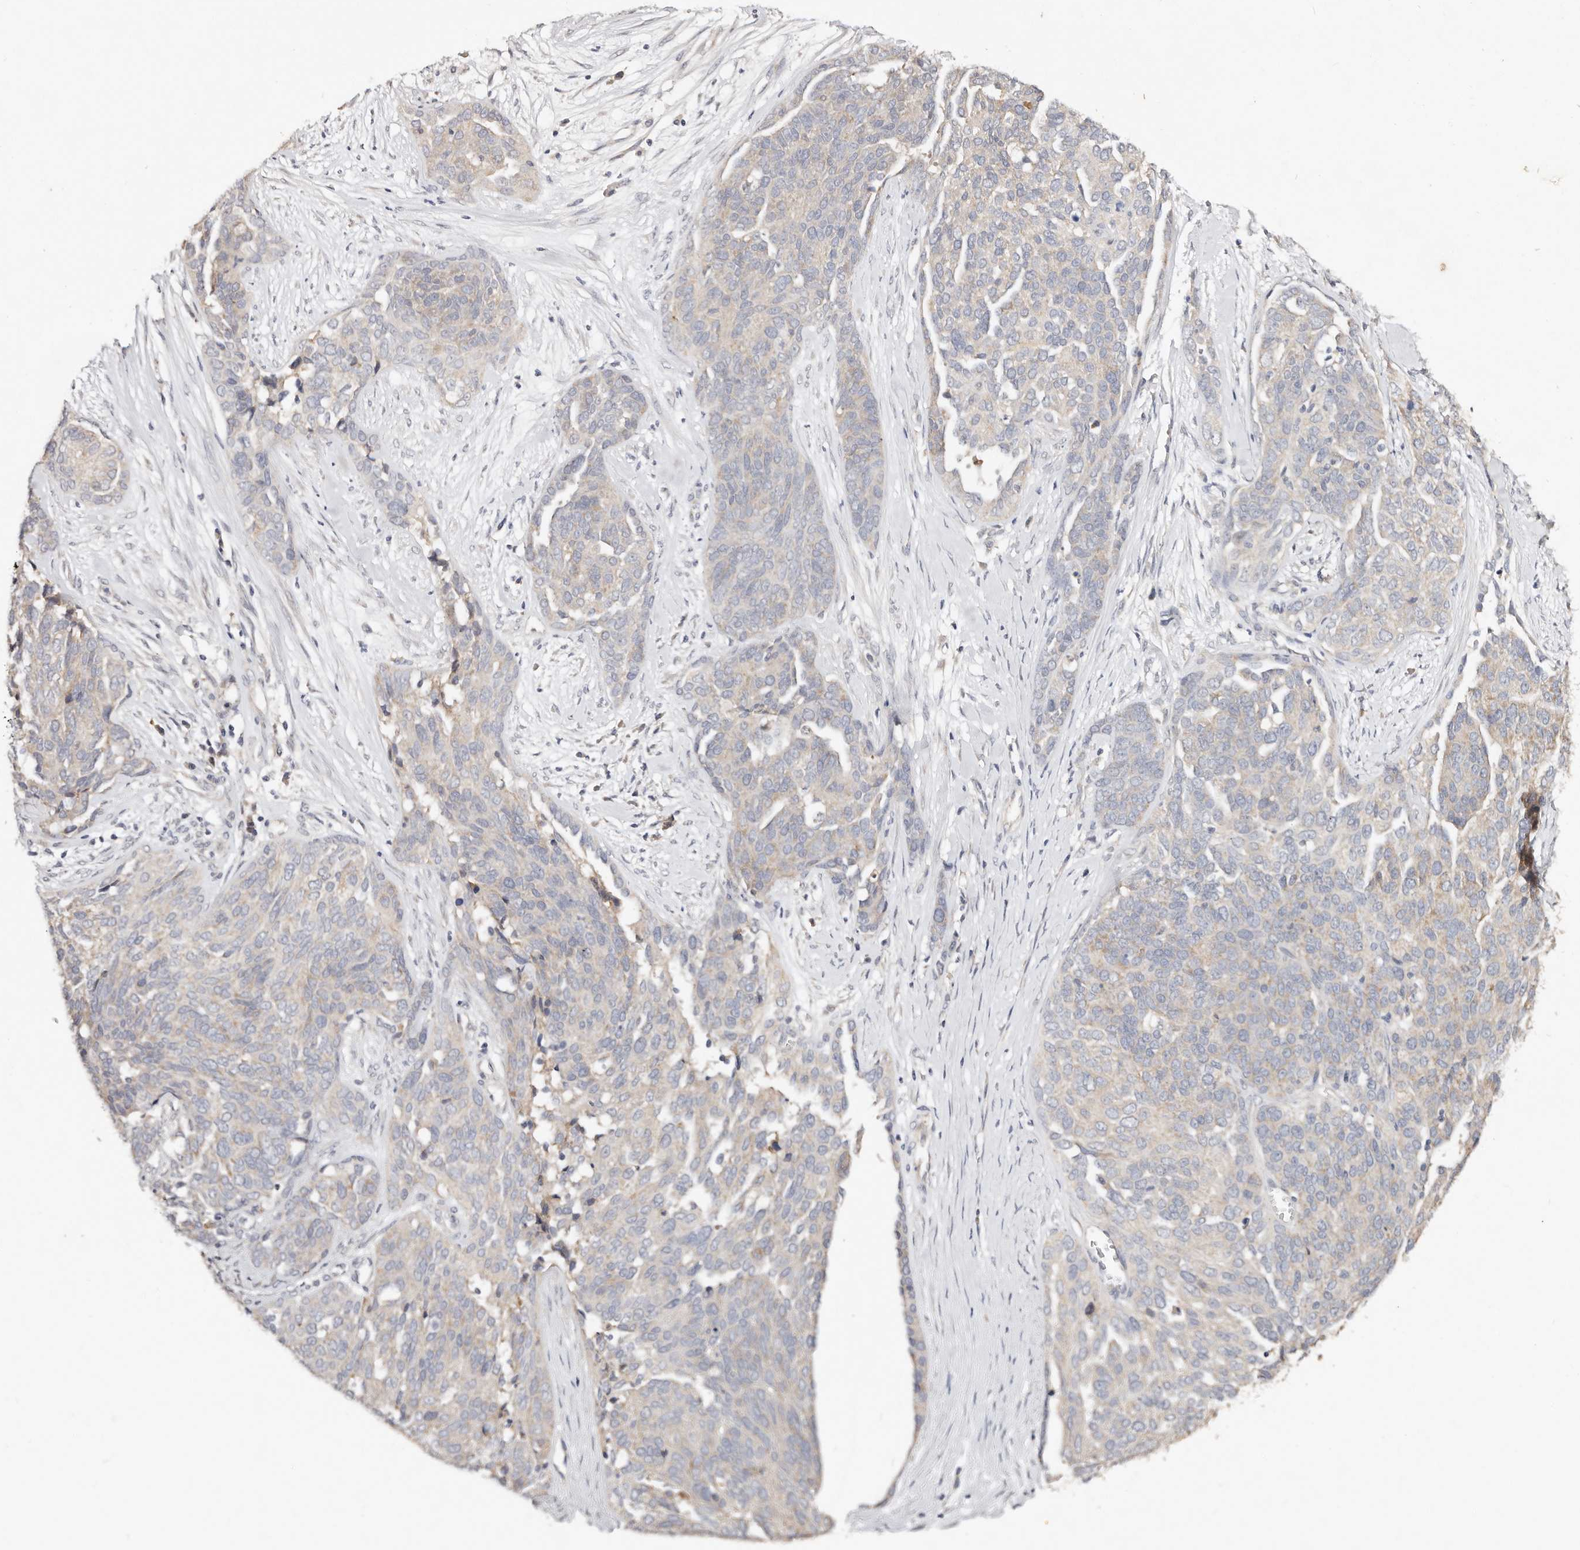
{"staining": {"intensity": "negative", "quantity": "none", "location": "none"}, "tissue": "ovarian cancer", "cell_type": "Tumor cells", "image_type": "cancer", "snomed": [{"axis": "morphology", "description": "Cystadenocarcinoma, serous, NOS"}, {"axis": "topography", "description": "Ovary"}], "caption": "Immunohistochemistry (IHC) of ovarian cancer demonstrates no expression in tumor cells.", "gene": "VIPAS39", "patient": {"sex": "female", "age": 44}}